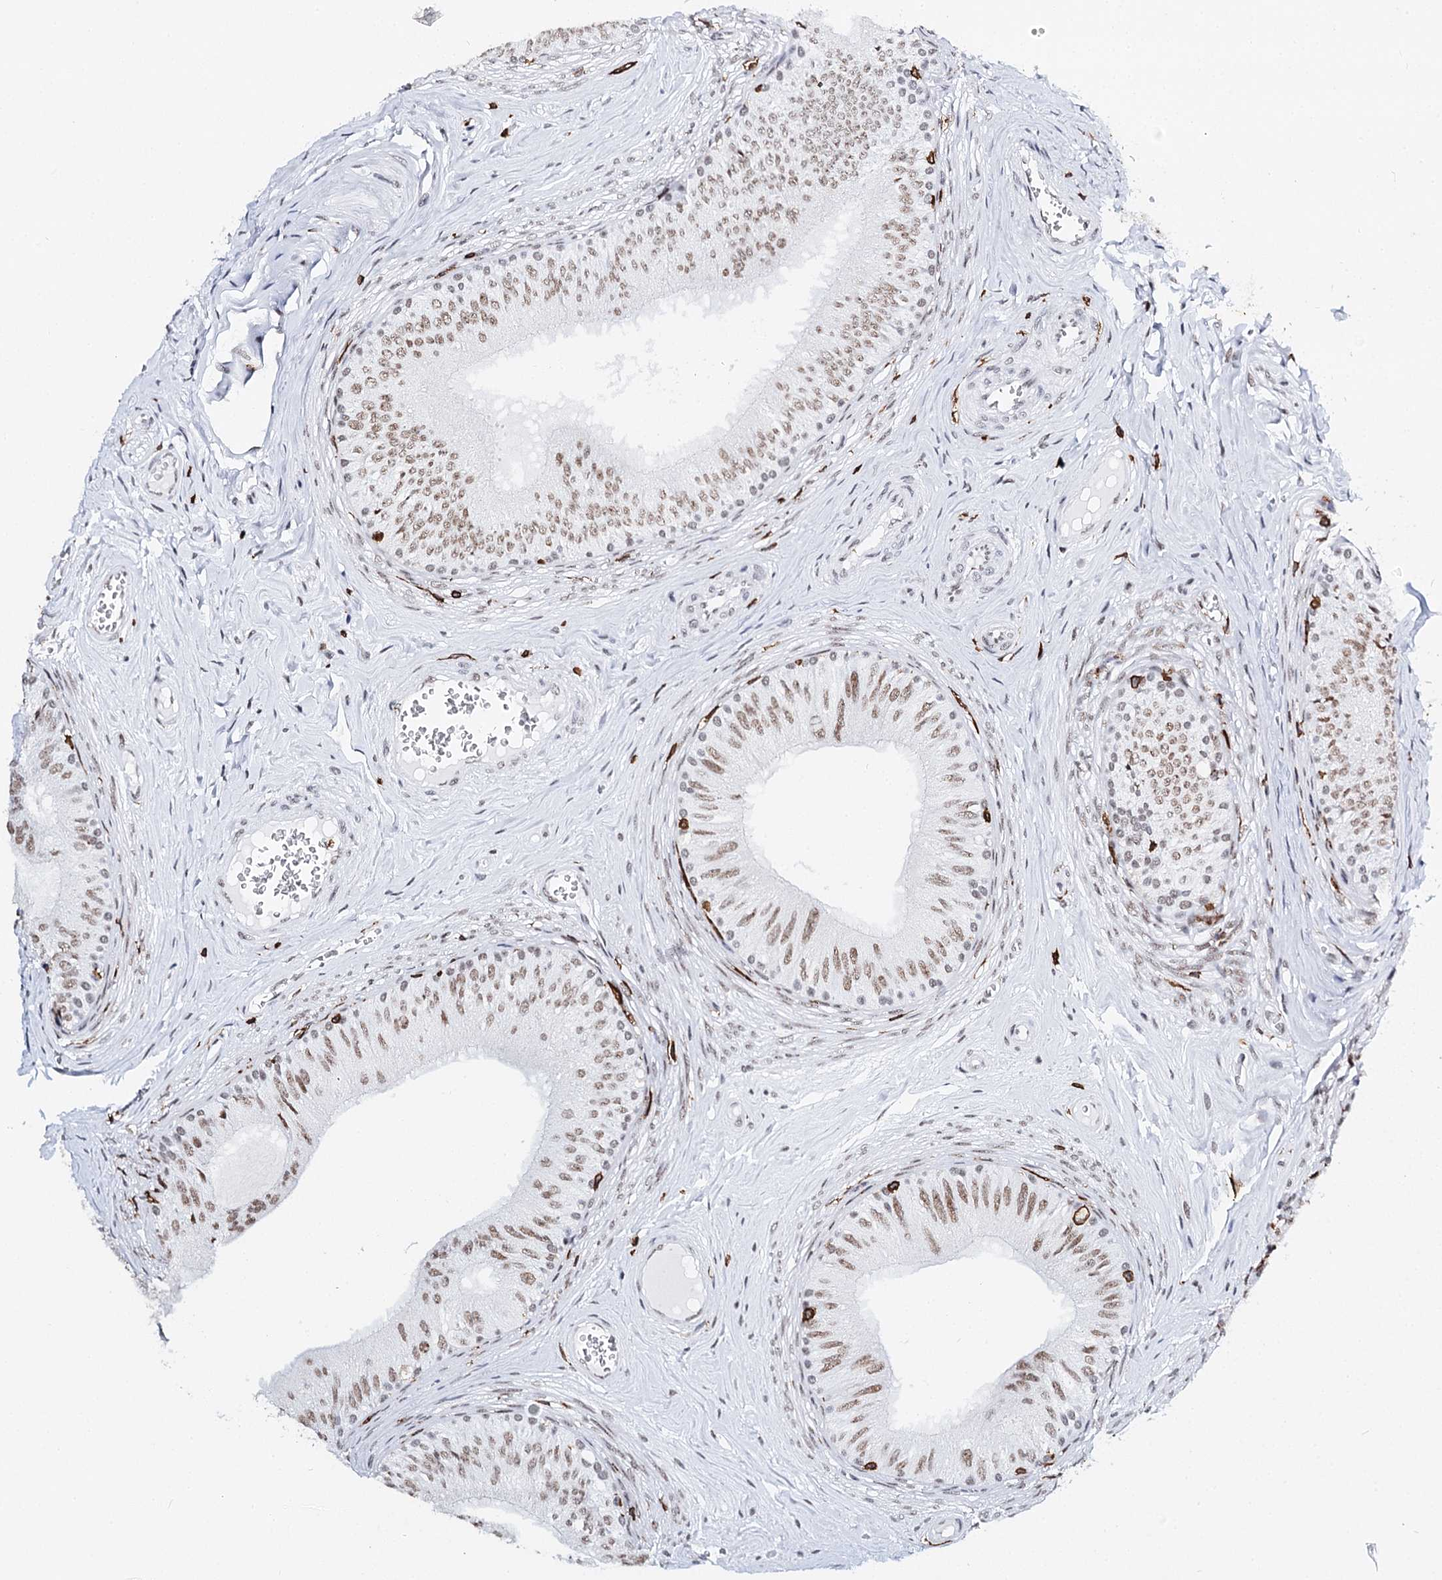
{"staining": {"intensity": "moderate", "quantity": ">75%", "location": "nuclear"}, "tissue": "epididymis", "cell_type": "Glandular cells", "image_type": "normal", "snomed": [{"axis": "morphology", "description": "Normal tissue, NOS"}, {"axis": "topography", "description": "Epididymis"}], "caption": "Immunohistochemistry photomicrograph of benign human epididymis stained for a protein (brown), which exhibits medium levels of moderate nuclear expression in about >75% of glandular cells.", "gene": "BARD1", "patient": {"sex": "male", "age": 46}}